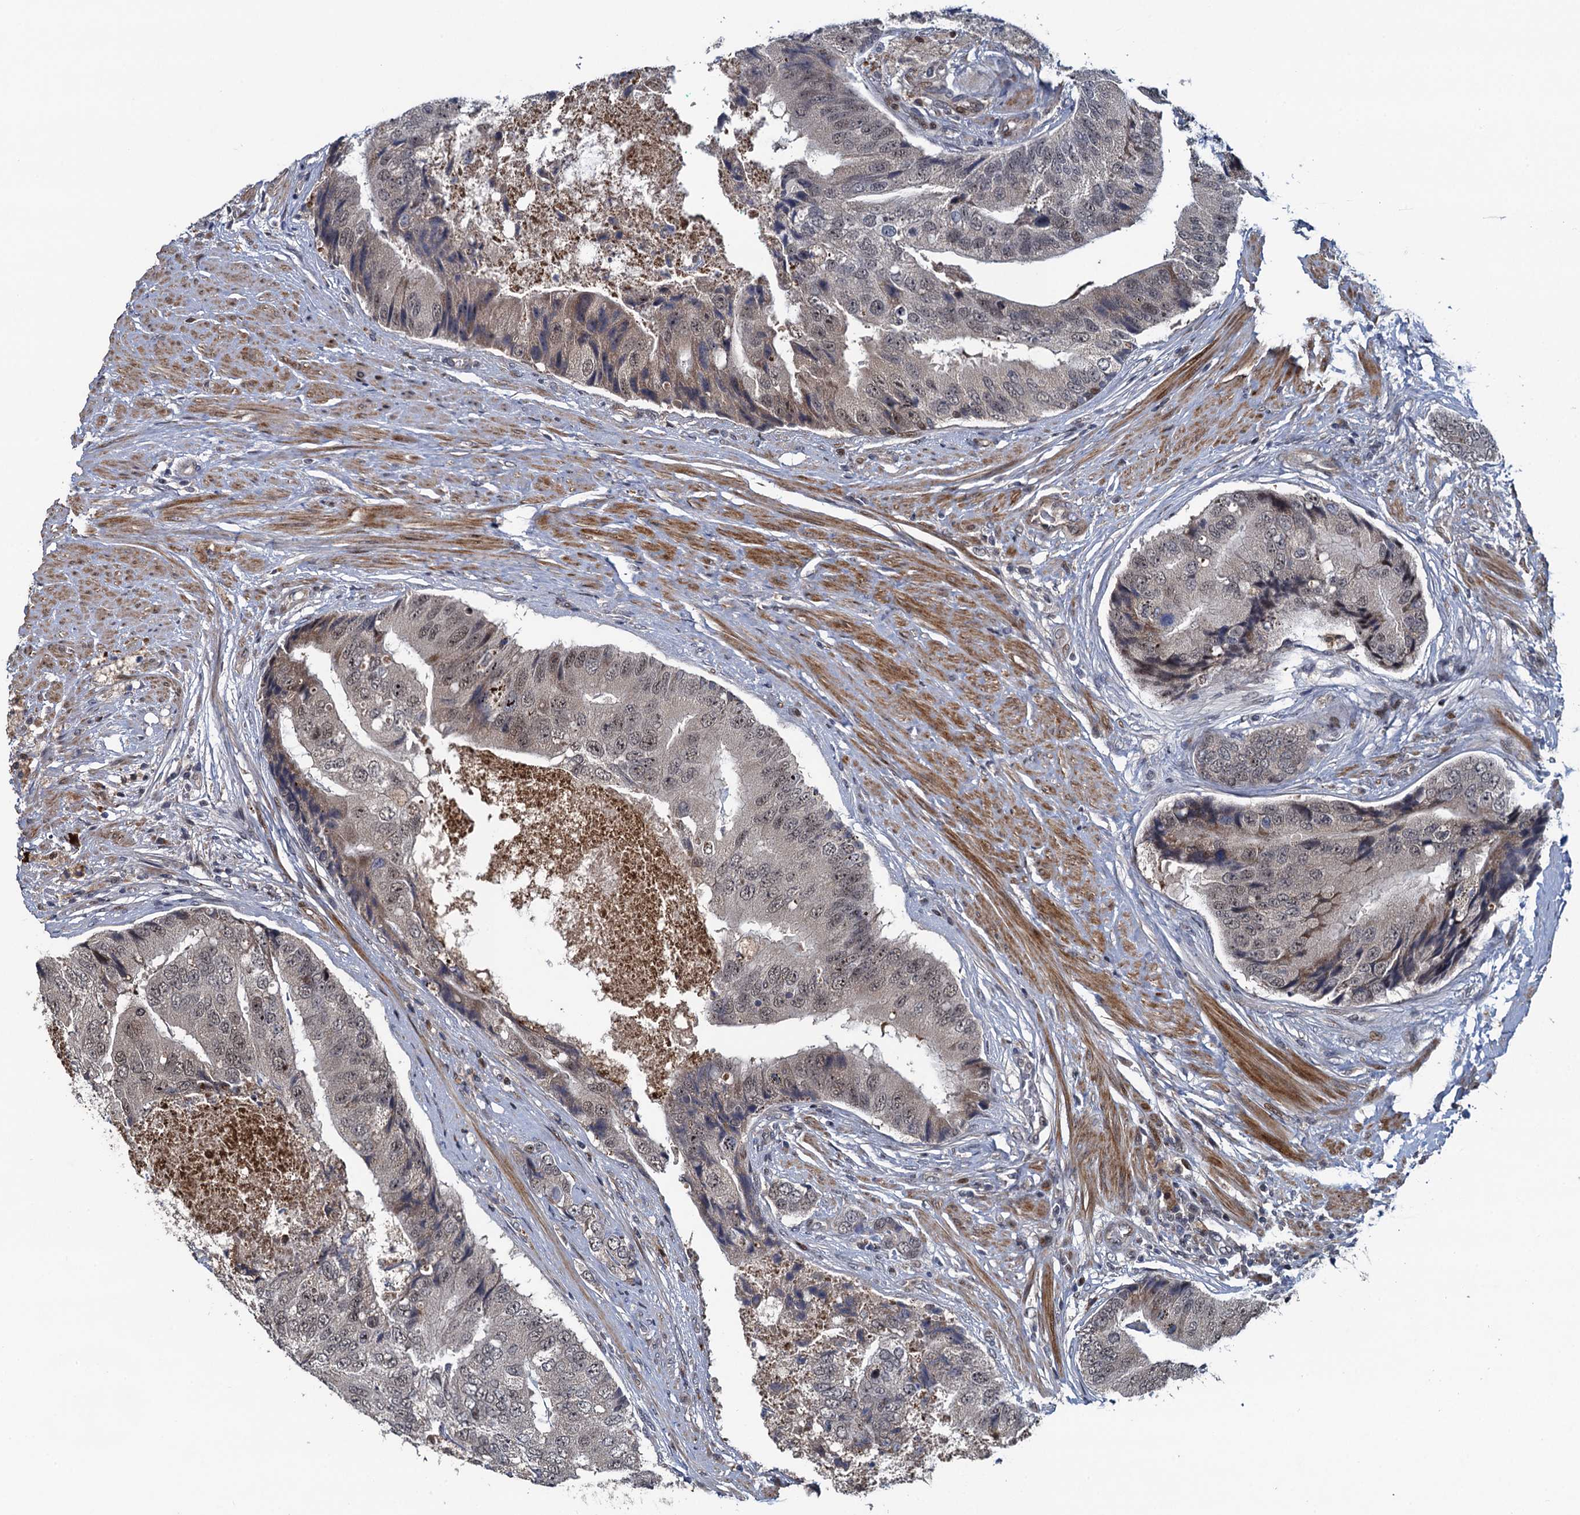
{"staining": {"intensity": "weak", "quantity": "25%-75%", "location": "nuclear"}, "tissue": "prostate cancer", "cell_type": "Tumor cells", "image_type": "cancer", "snomed": [{"axis": "morphology", "description": "Adenocarcinoma, High grade"}, {"axis": "topography", "description": "Prostate"}], "caption": "Immunohistochemistry of human adenocarcinoma (high-grade) (prostate) demonstrates low levels of weak nuclear positivity in approximately 25%-75% of tumor cells.", "gene": "ATOSA", "patient": {"sex": "male", "age": 70}}